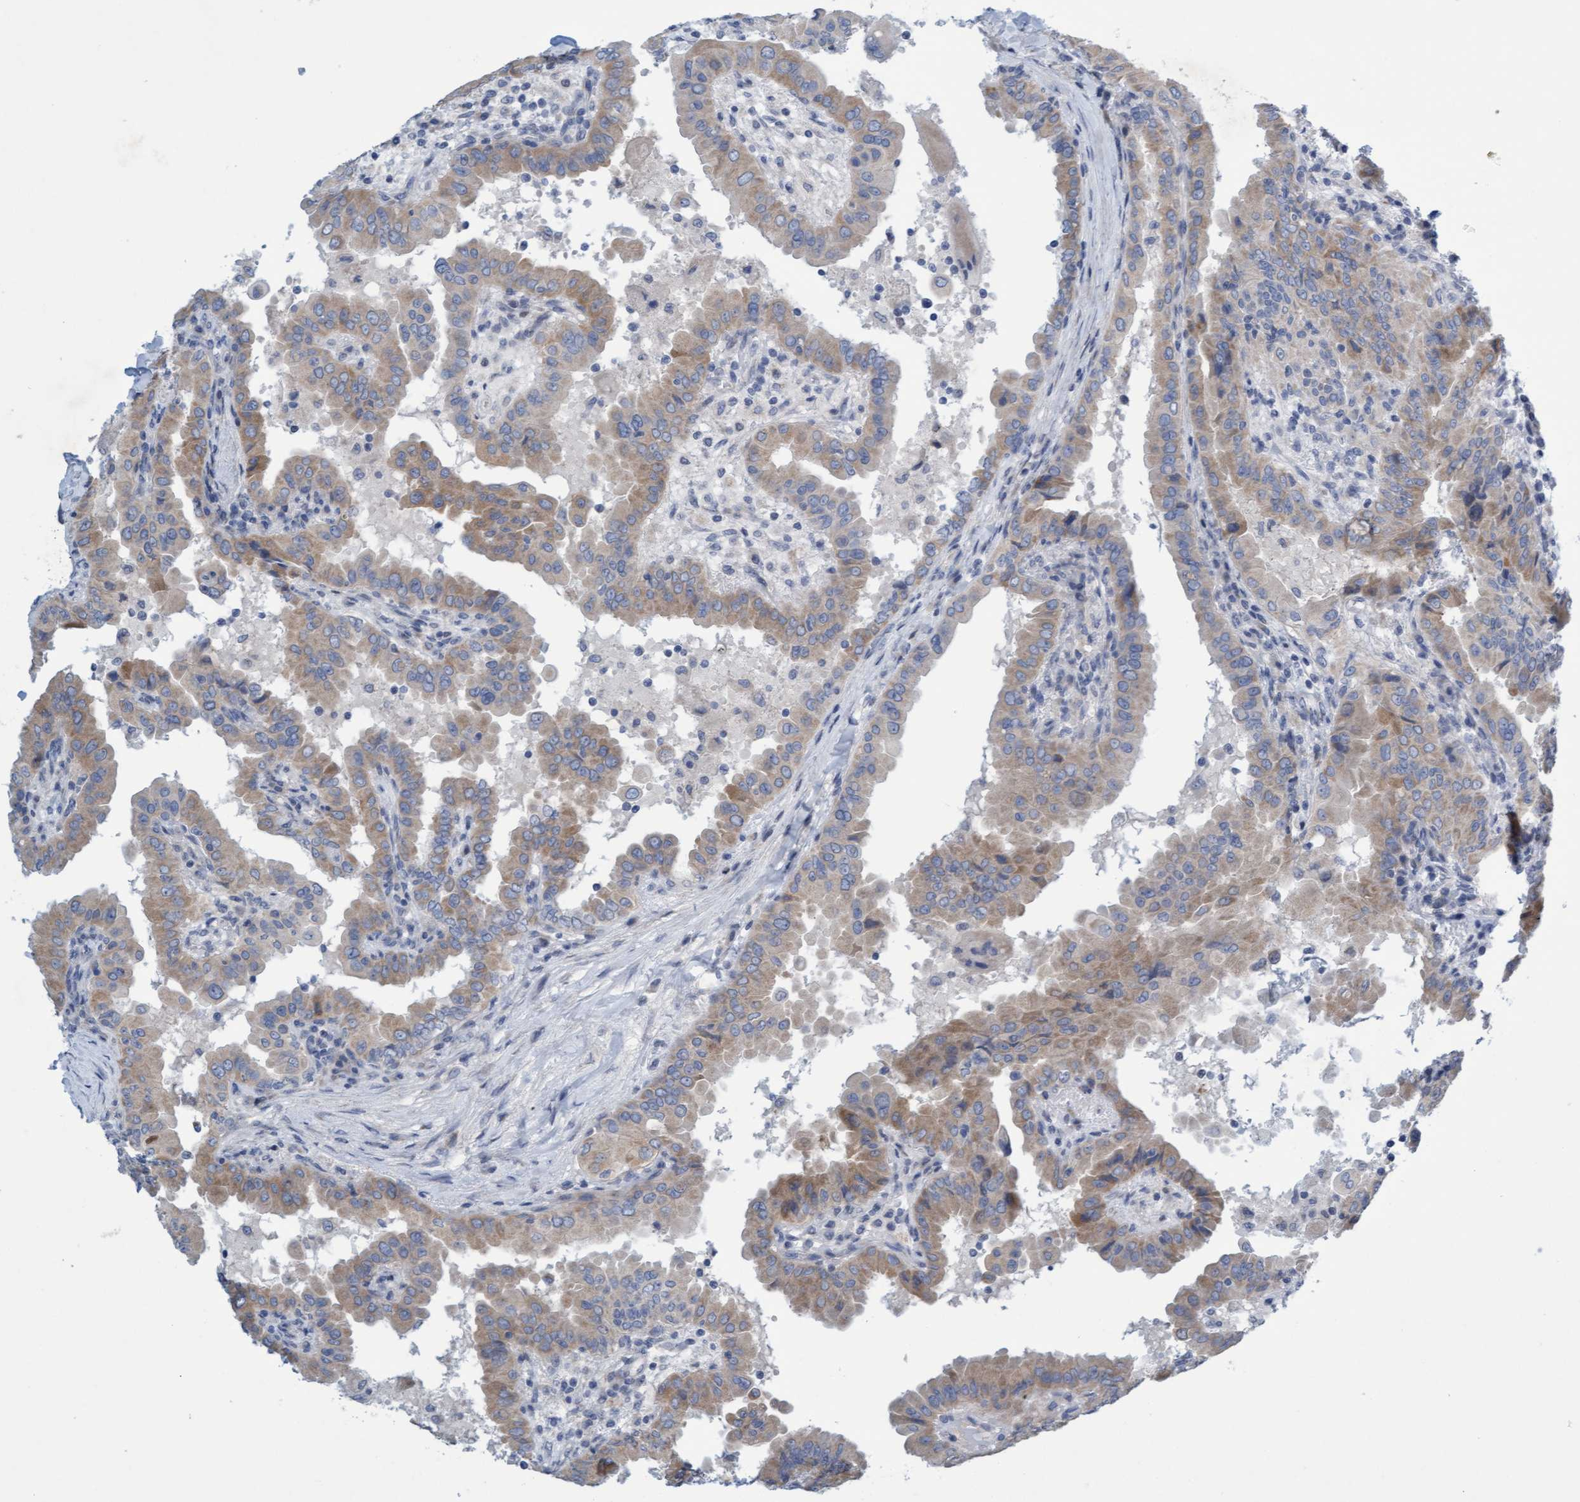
{"staining": {"intensity": "weak", "quantity": "25%-75%", "location": "cytoplasmic/membranous"}, "tissue": "thyroid cancer", "cell_type": "Tumor cells", "image_type": "cancer", "snomed": [{"axis": "morphology", "description": "Papillary adenocarcinoma, NOS"}, {"axis": "topography", "description": "Thyroid gland"}], "caption": "Approximately 25%-75% of tumor cells in human thyroid cancer (papillary adenocarcinoma) exhibit weak cytoplasmic/membranous protein positivity as visualized by brown immunohistochemical staining.", "gene": "DDHD2", "patient": {"sex": "male", "age": 33}}